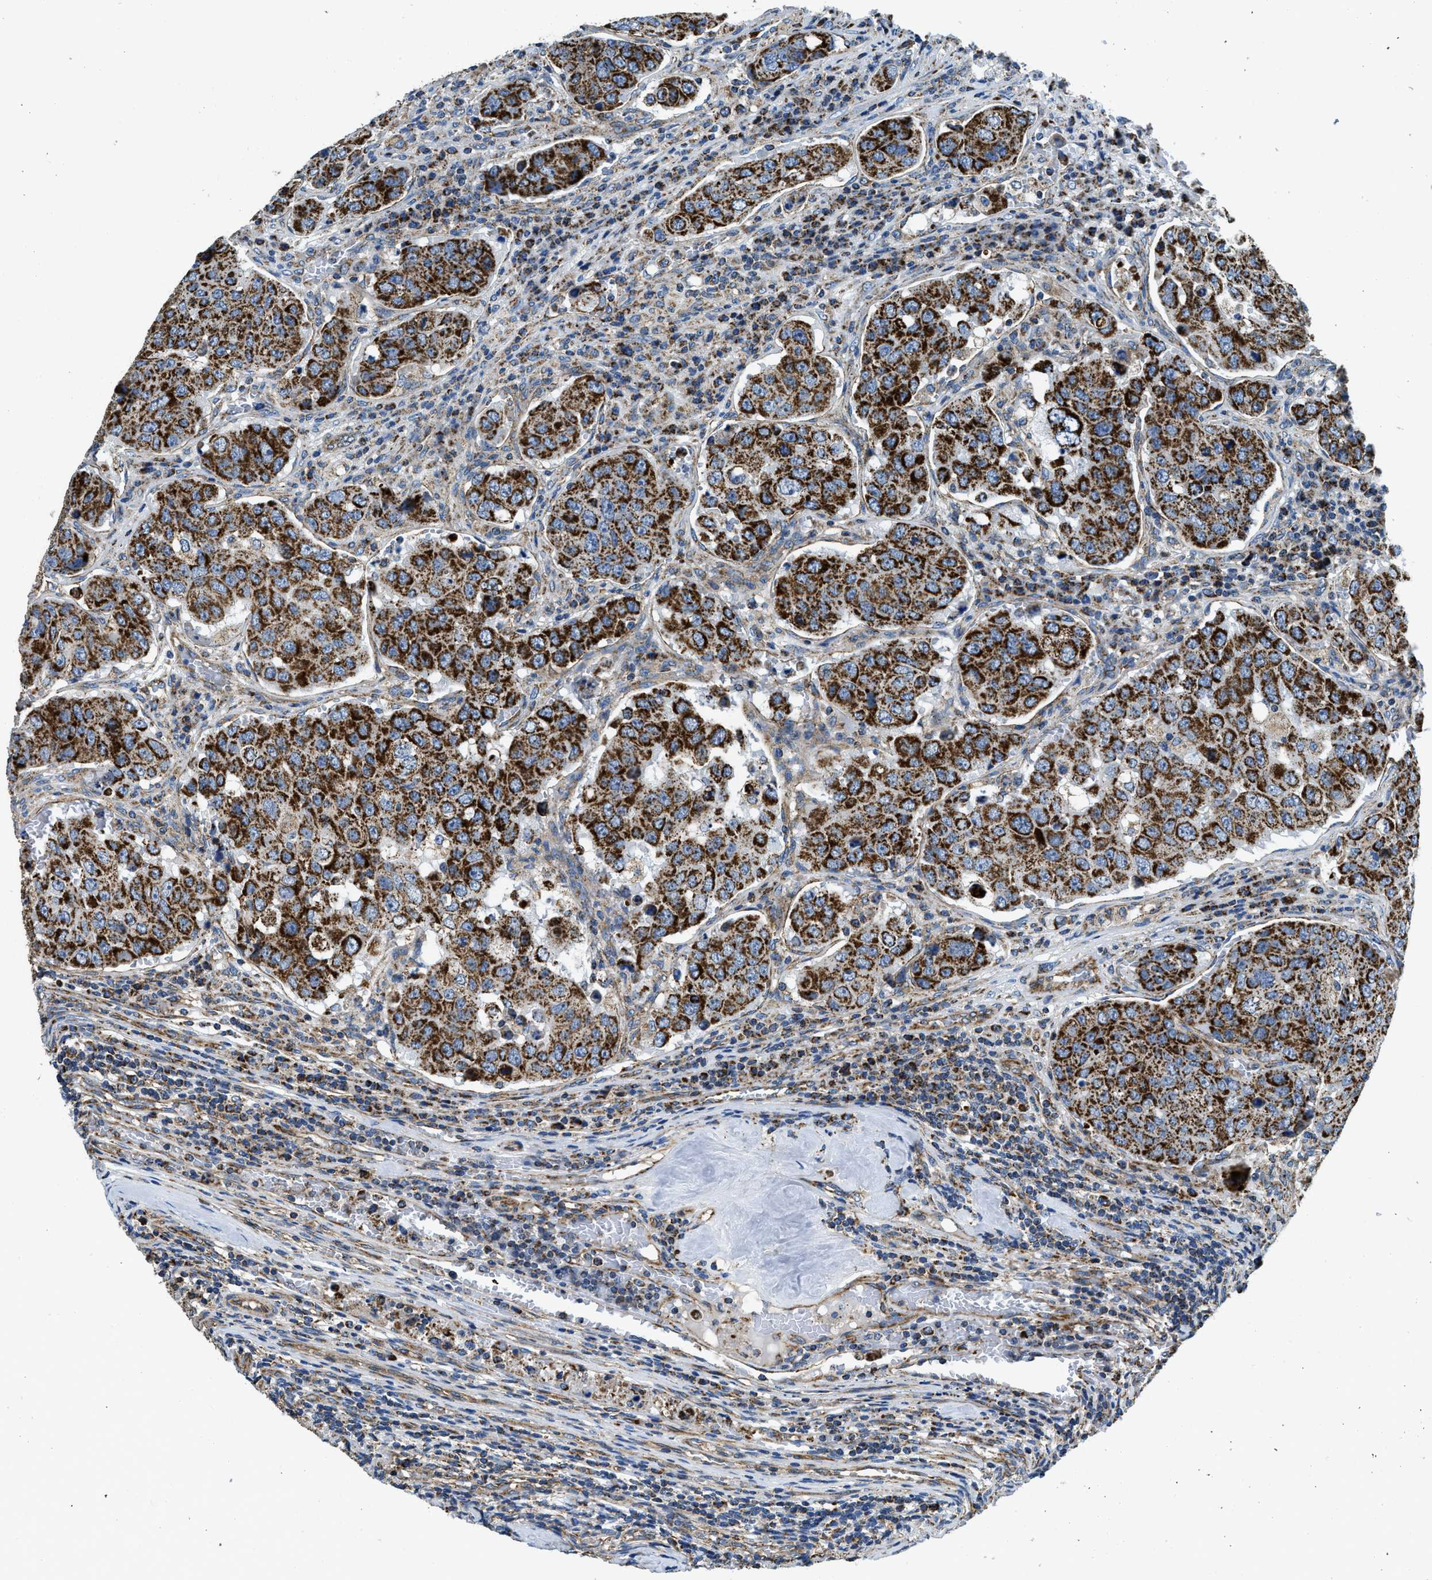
{"staining": {"intensity": "strong", "quantity": ">75%", "location": "cytoplasmic/membranous"}, "tissue": "urothelial cancer", "cell_type": "Tumor cells", "image_type": "cancer", "snomed": [{"axis": "morphology", "description": "Urothelial carcinoma, High grade"}, {"axis": "topography", "description": "Lymph node"}, {"axis": "topography", "description": "Urinary bladder"}], "caption": "Urothelial cancer stained with DAB (3,3'-diaminobenzidine) immunohistochemistry (IHC) exhibits high levels of strong cytoplasmic/membranous staining in approximately >75% of tumor cells.", "gene": "STK33", "patient": {"sex": "male", "age": 51}}